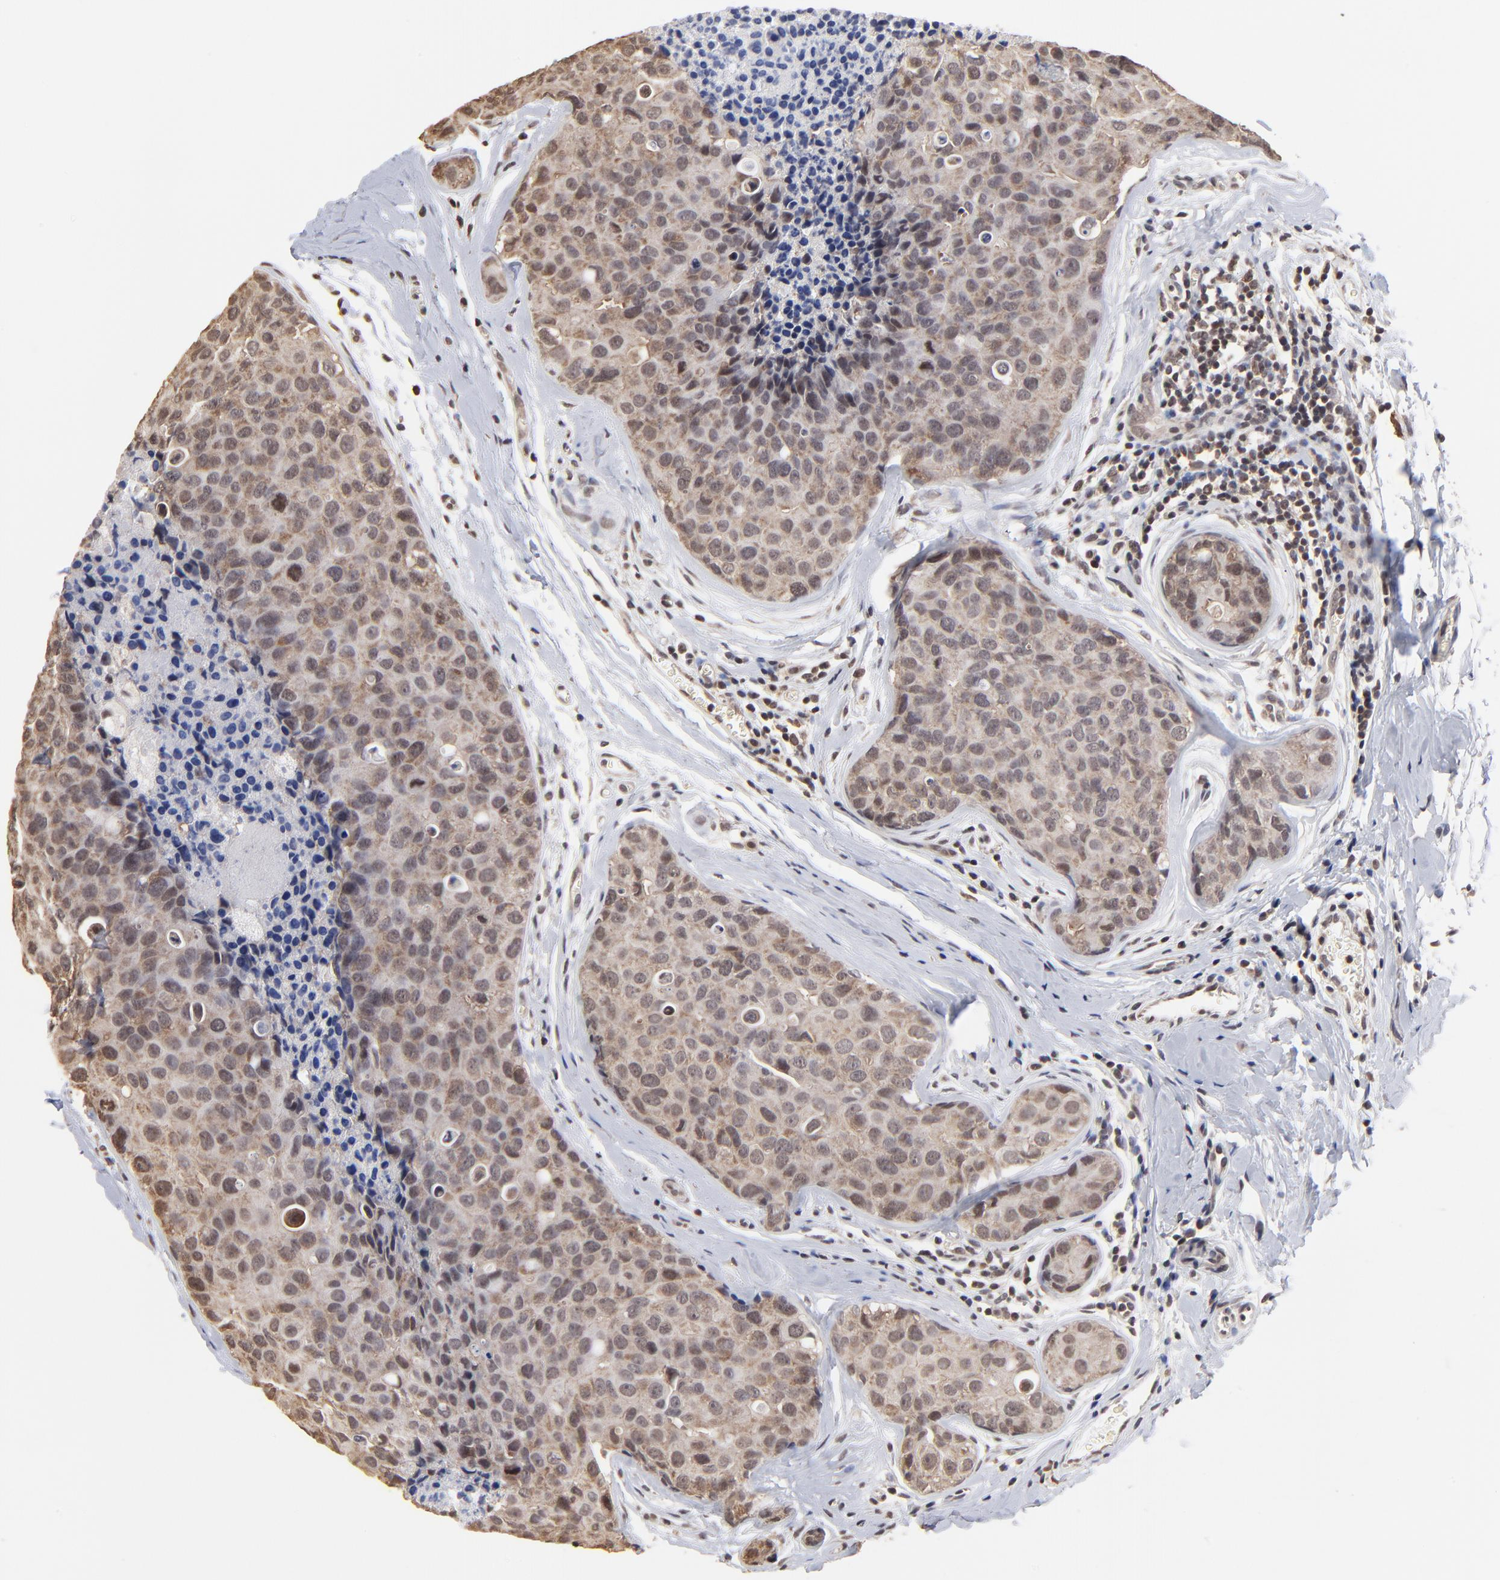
{"staining": {"intensity": "weak", "quantity": "25%-75%", "location": "cytoplasmic/membranous,nuclear"}, "tissue": "breast cancer", "cell_type": "Tumor cells", "image_type": "cancer", "snomed": [{"axis": "morphology", "description": "Duct carcinoma"}, {"axis": "topography", "description": "Breast"}], "caption": "Tumor cells display weak cytoplasmic/membranous and nuclear positivity in approximately 25%-75% of cells in breast infiltrating ductal carcinoma. Immunohistochemistry stains the protein in brown and the nuclei are stained blue.", "gene": "BRPF1", "patient": {"sex": "female", "age": 24}}